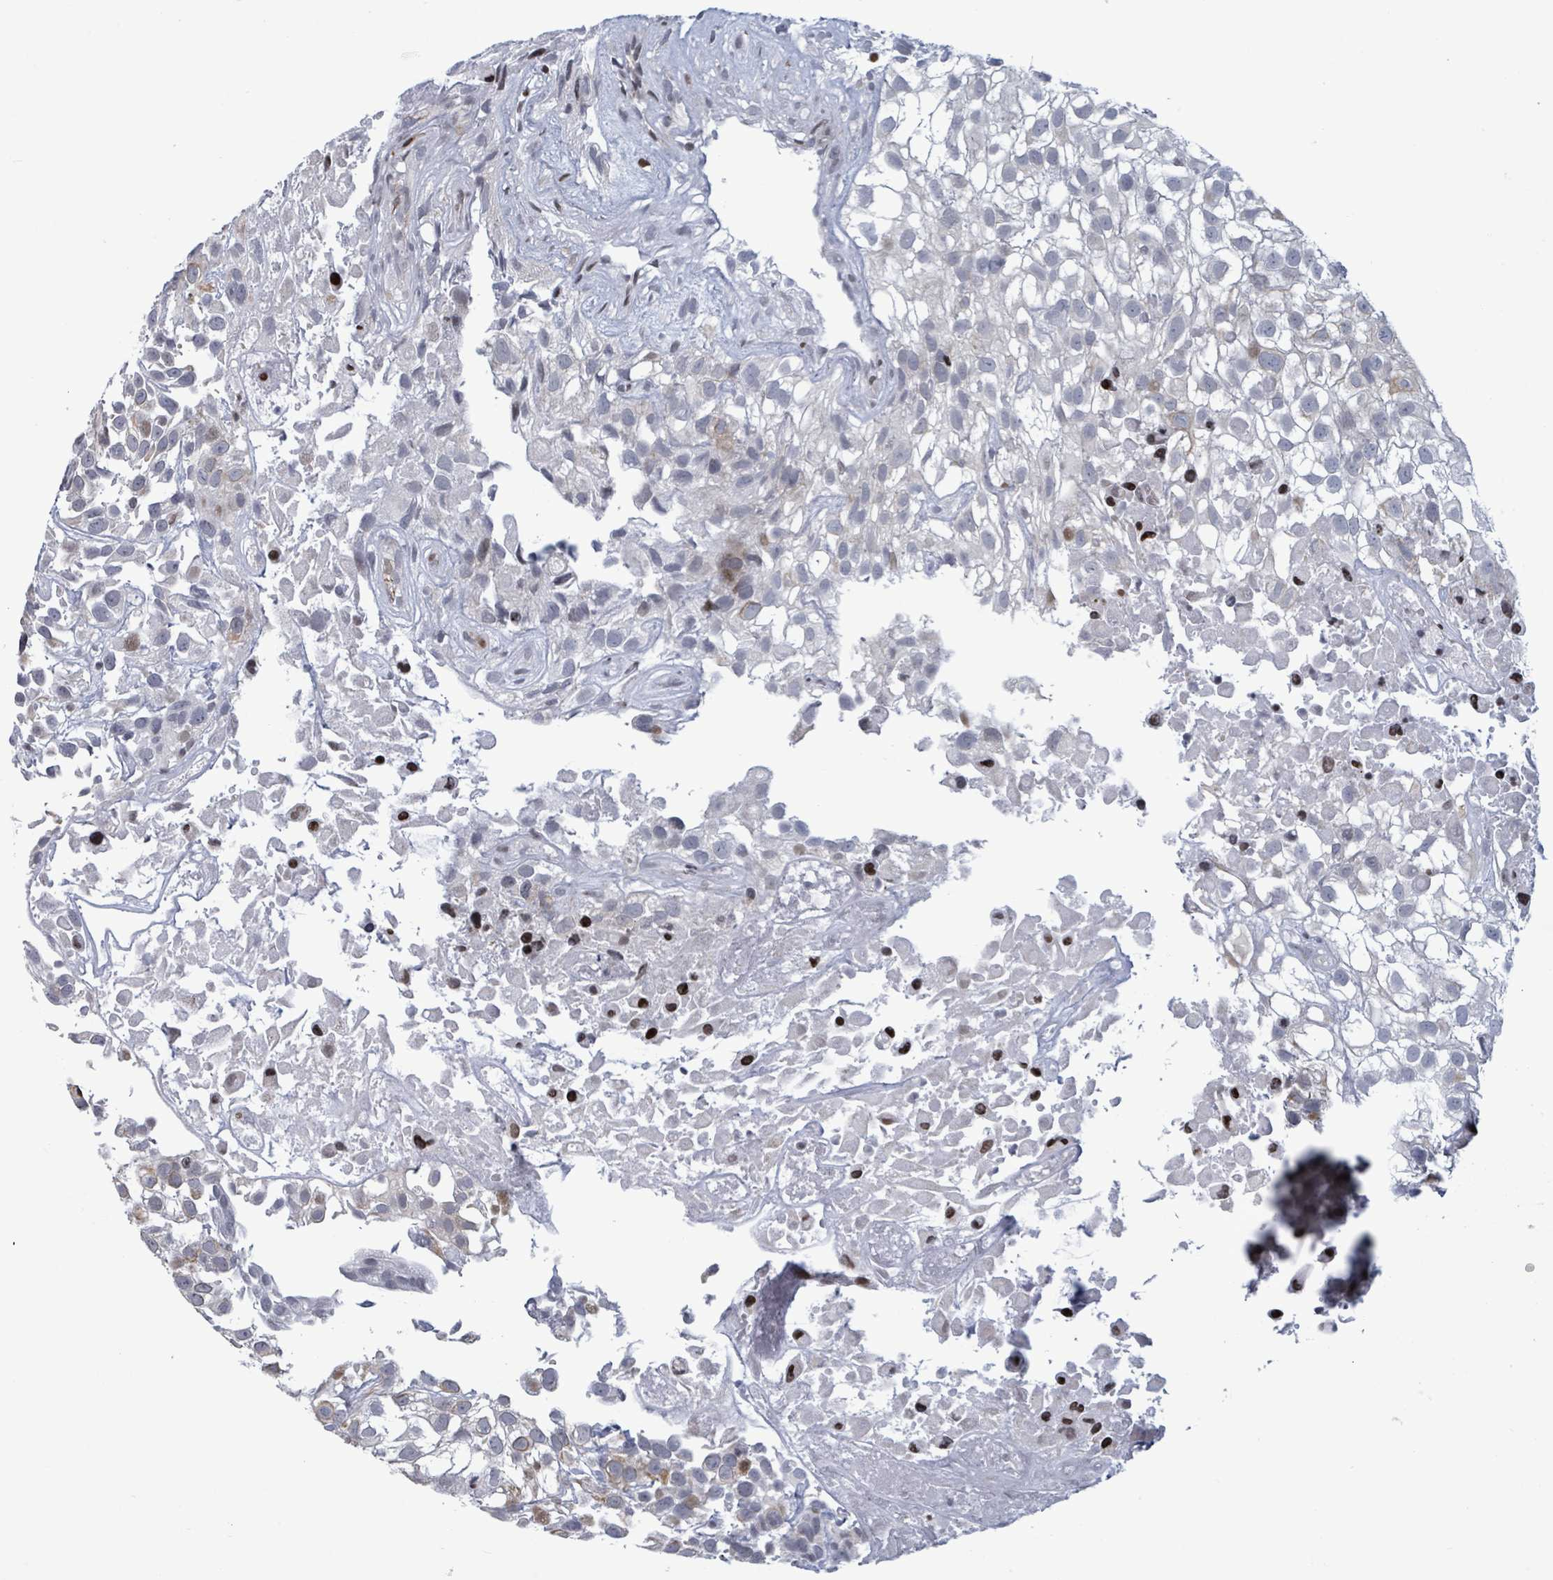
{"staining": {"intensity": "moderate", "quantity": "25%-75%", "location": "cytoplasmic/membranous"}, "tissue": "urothelial cancer", "cell_type": "Tumor cells", "image_type": "cancer", "snomed": [{"axis": "morphology", "description": "Urothelial carcinoma, High grade"}, {"axis": "topography", "description": "Urinary bladder"}], "caption": "DAB (3,3'-diaminobenzidine) immunohistochemical staining of urothelial cancer reveals moderate cytoplasmic/membranous protein positivity in approximately 25%-75% of tumor cells.", "gene": "FNDC4", "patient": {"sex": "male", "age": 56}}